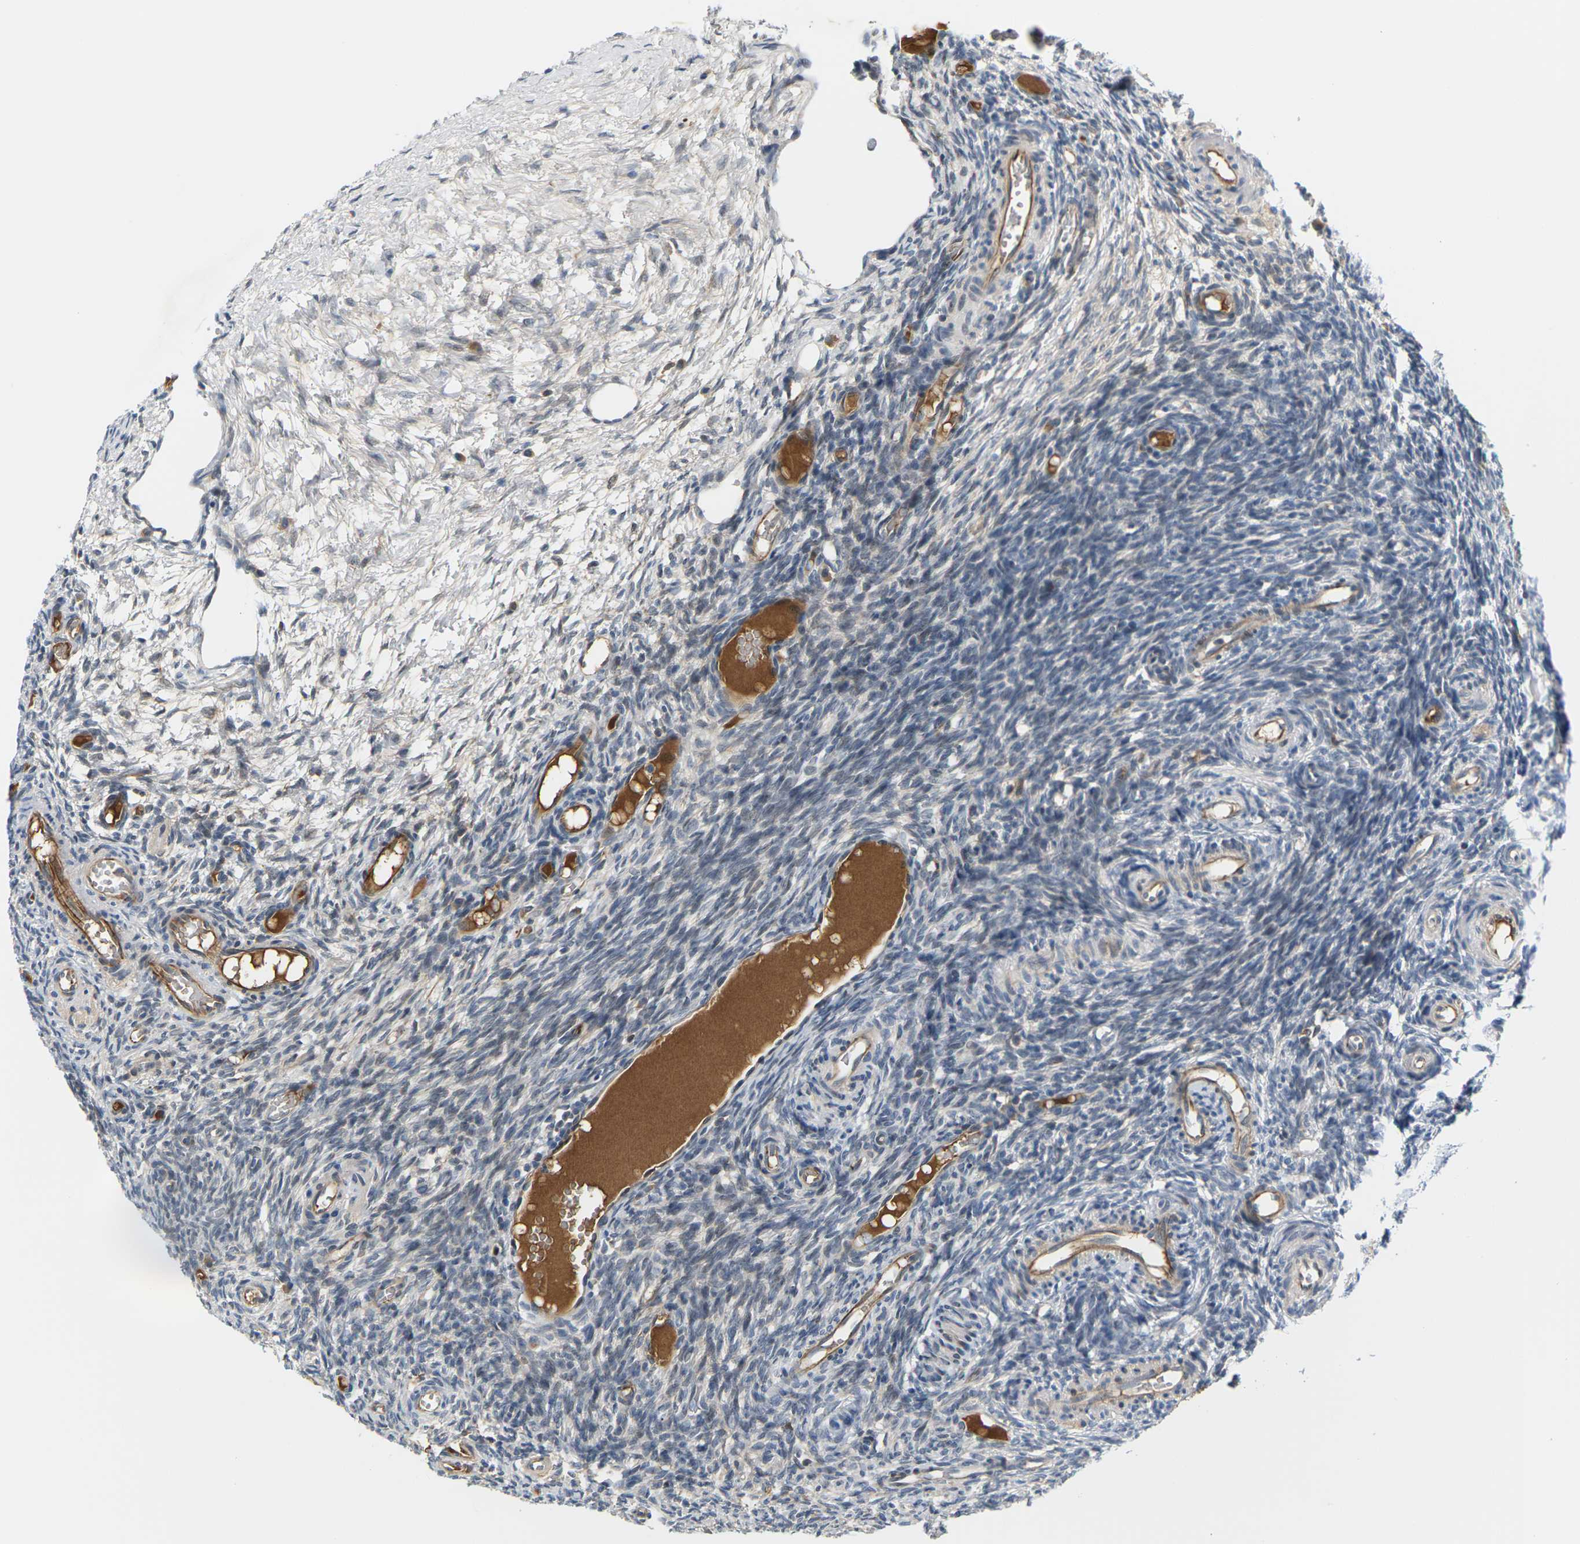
{"staining": {"intensity": "weak", "quantity": "<25%", "location": "cytoplasmic/membranous"}, "tissue": "ovary", "cell_type": "Ovarian stroma cells", "image_type": "normal", "snomed": [{"axis": "morphology", "description": "Normal tissue, NOS"}, {"axis": "topography", "description": "Ovary"}], "caption": "This is a image of immunohistochemistry staining of unremarkable ovary, which shows no staining in ovarian stroma cells.", "gene": "PKP2", "patient": {"sex": "female", "age": 35}}